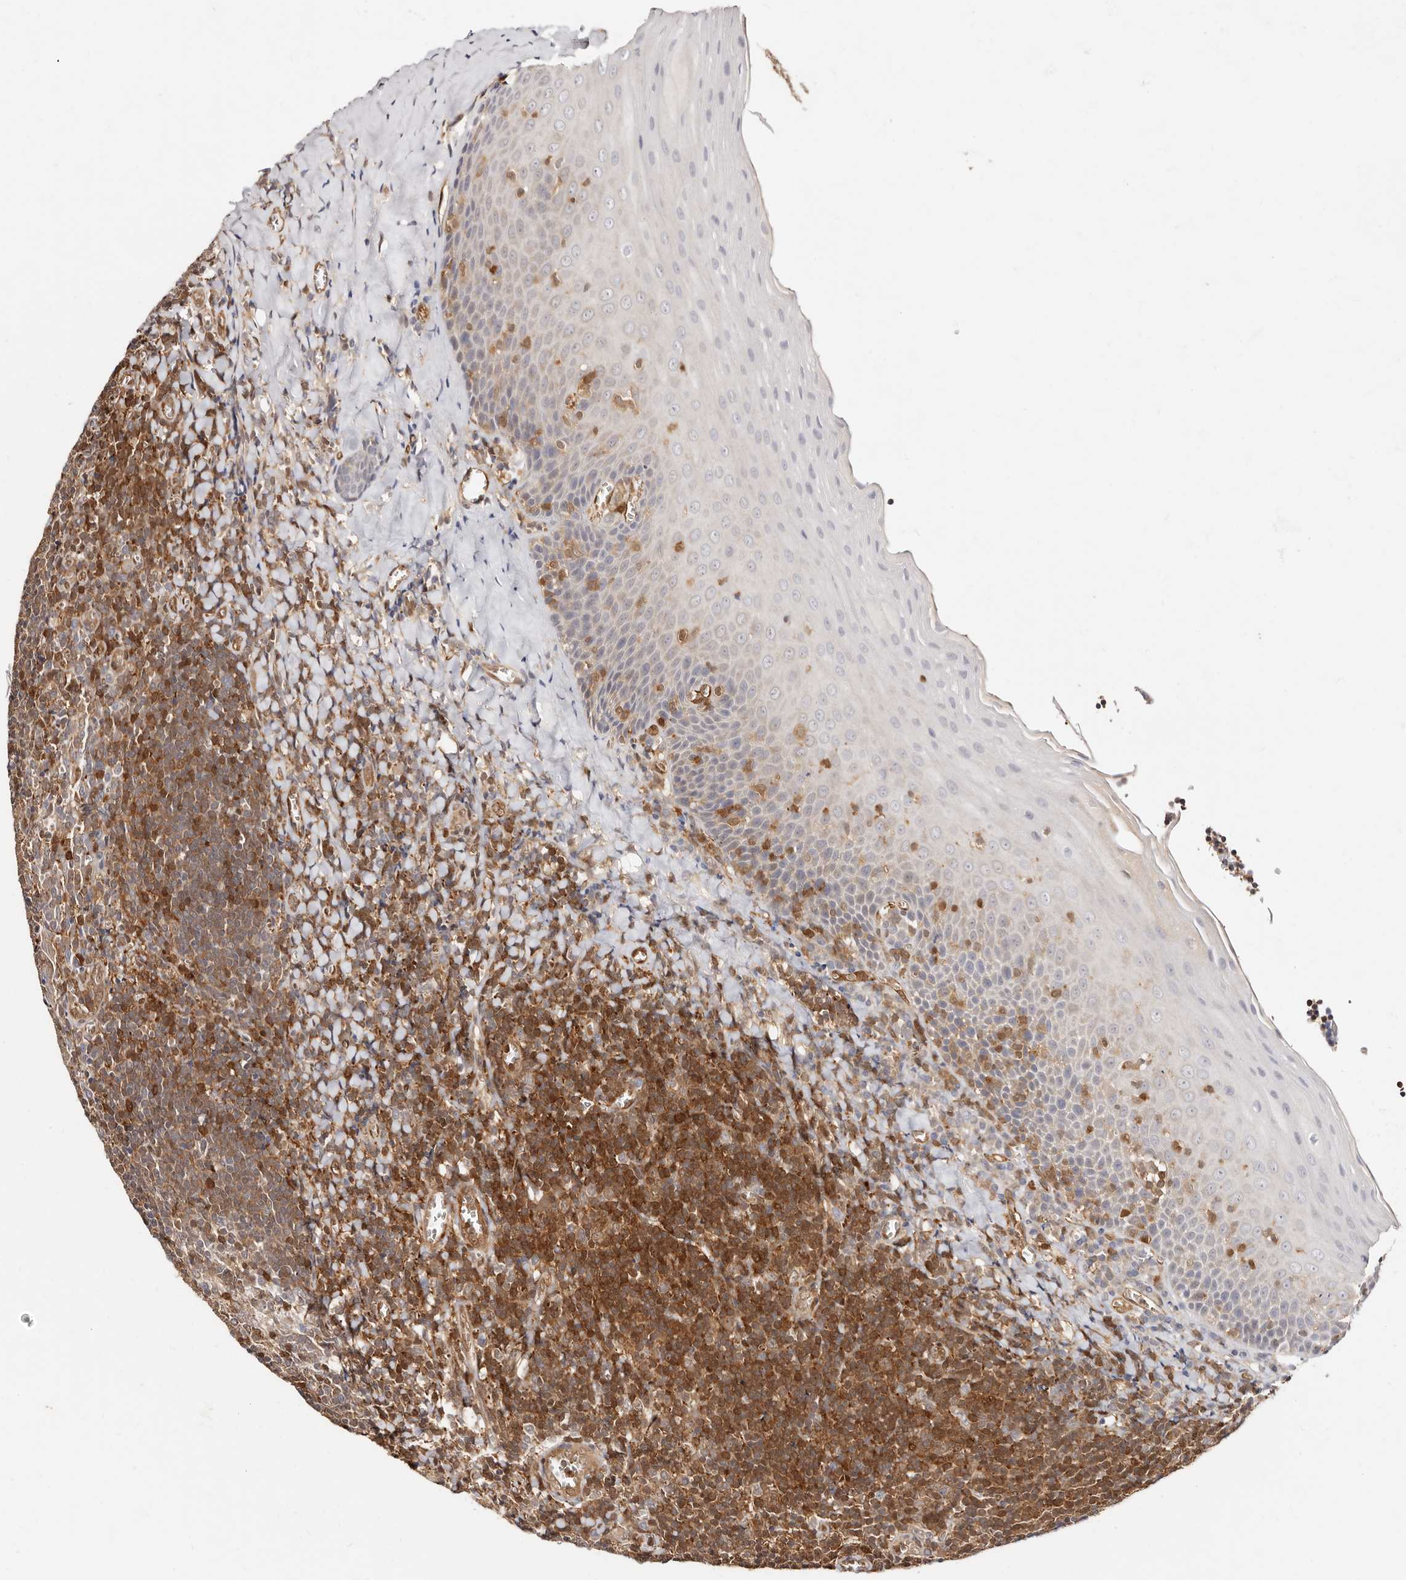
{"staining": {"intensity": "strong", "quantity": "25%-75%", "location": "cytoplasmic/membranous"}, "tissue": "tonsil", "cell_type": "Non-germinal center cells", "image_type": "normal", "snomed": [{"axis": "morphology", "description": "Normal tissue, NOS"}, {"axis": "topography", "description": "Tonsil"}], "caption": "Immunohistochemistry histopathology image of normal human tonsil stained for a protein (brown), which demonstrates high levels of strong cytoplasmic/membranous expression in about 25%-75% of non-germinal center cells.", "gene": "STAT5A", "patient": {"sex": "male", "age": 27}}